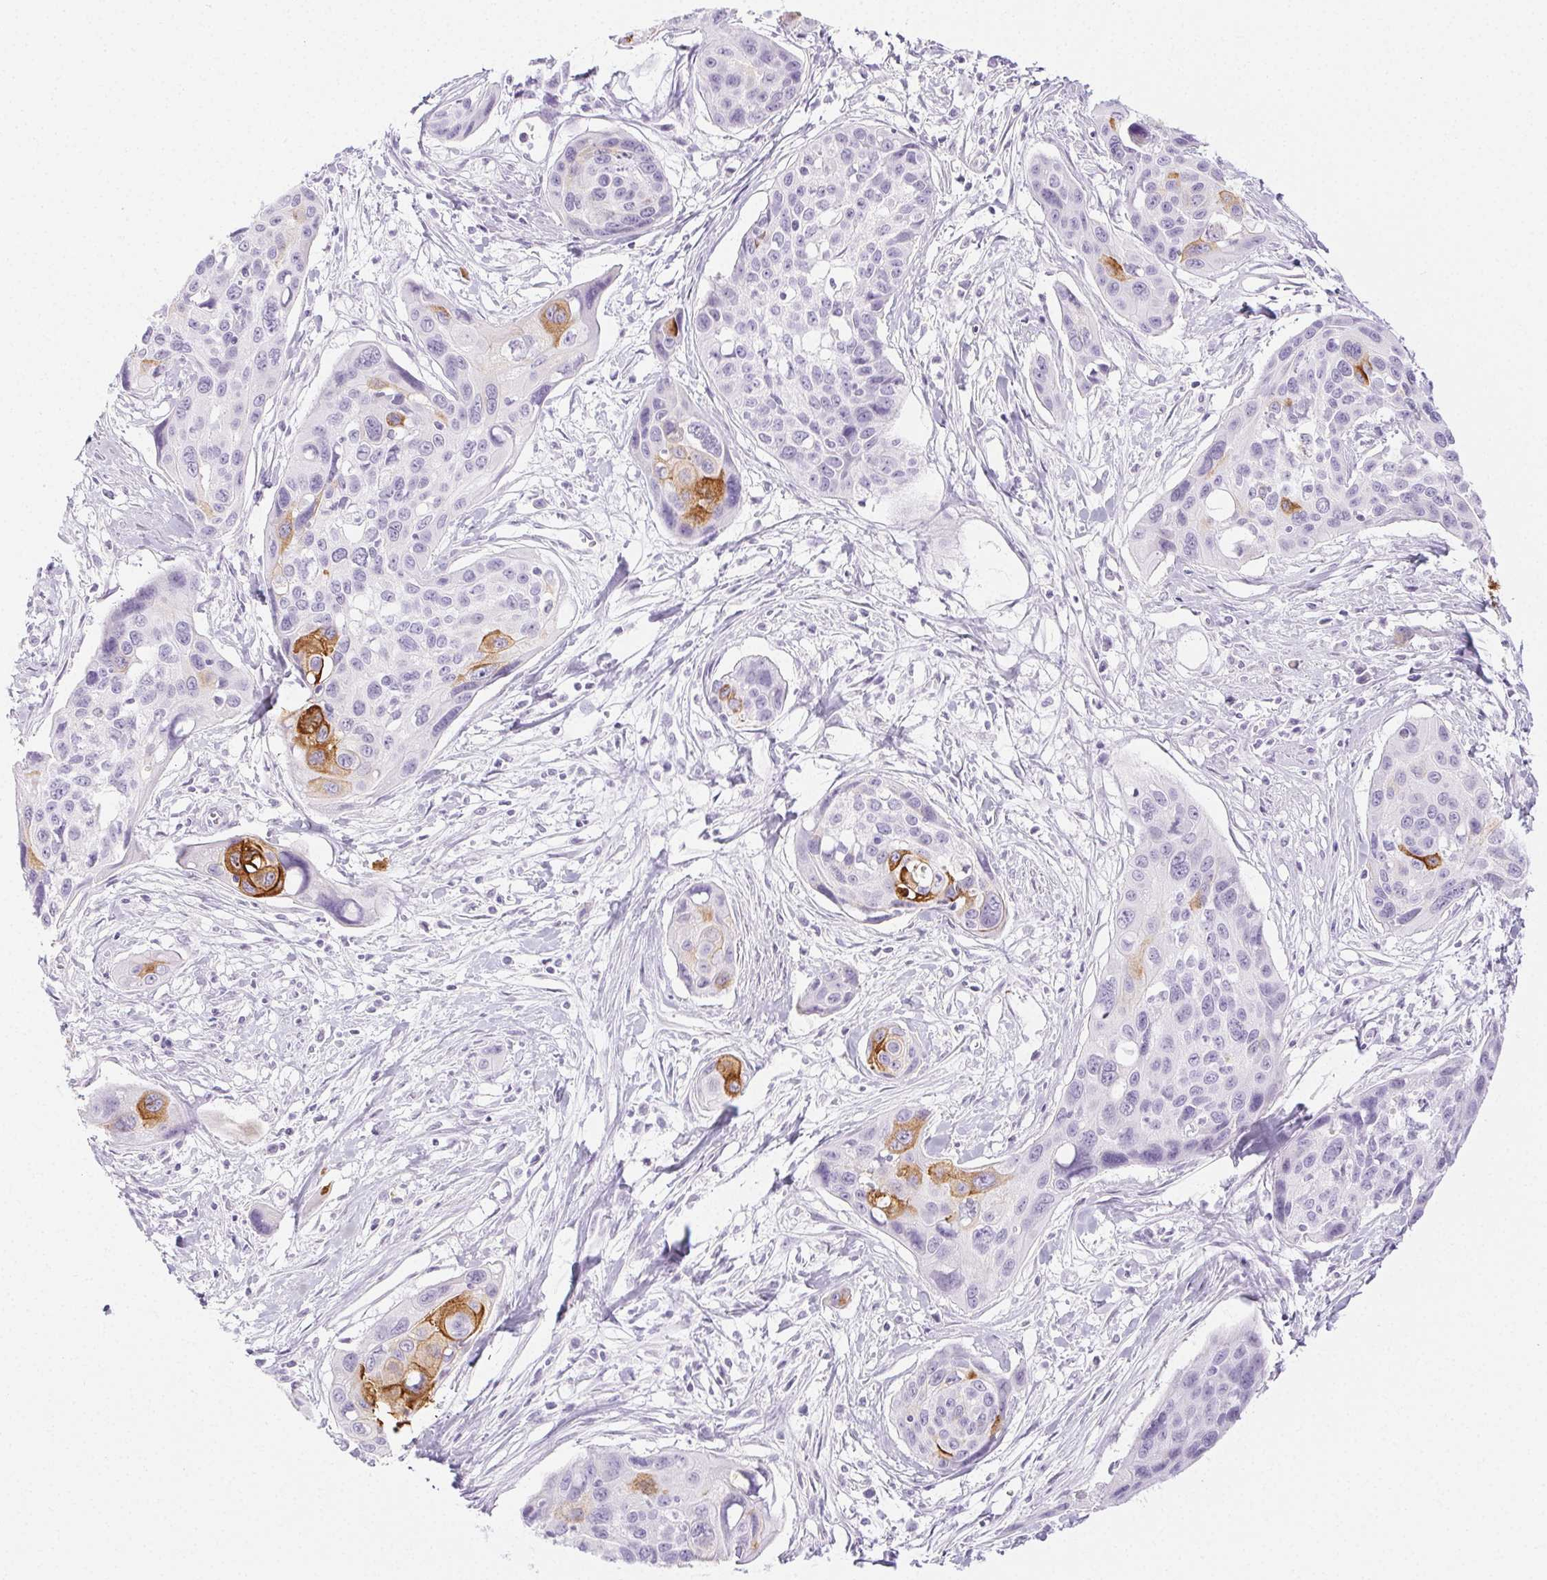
{"staining": {"intensity": "moderate", "quantity": "<25%", "location": "cytoplasmic/membranous"}, "tissue": "cervical cancer", "cell_type": "Tumor cells", "image_type": "cancer", "snomed": [{"axis": "morphology", "description": "Squamous cell carcinoma, NOS"}, {"axis": "topography", "description": "Cervix"}], "caption": "Tumor cells reveal low levels of moderate cytoplasmic/membranous positivity in about <25% of cells in squamous cell carcinoma (cervical). (Brightfield microscopy of DAB IHC at high magnification).", "gene": "PI3", "patient": {"sex": "female", "age": 31}}